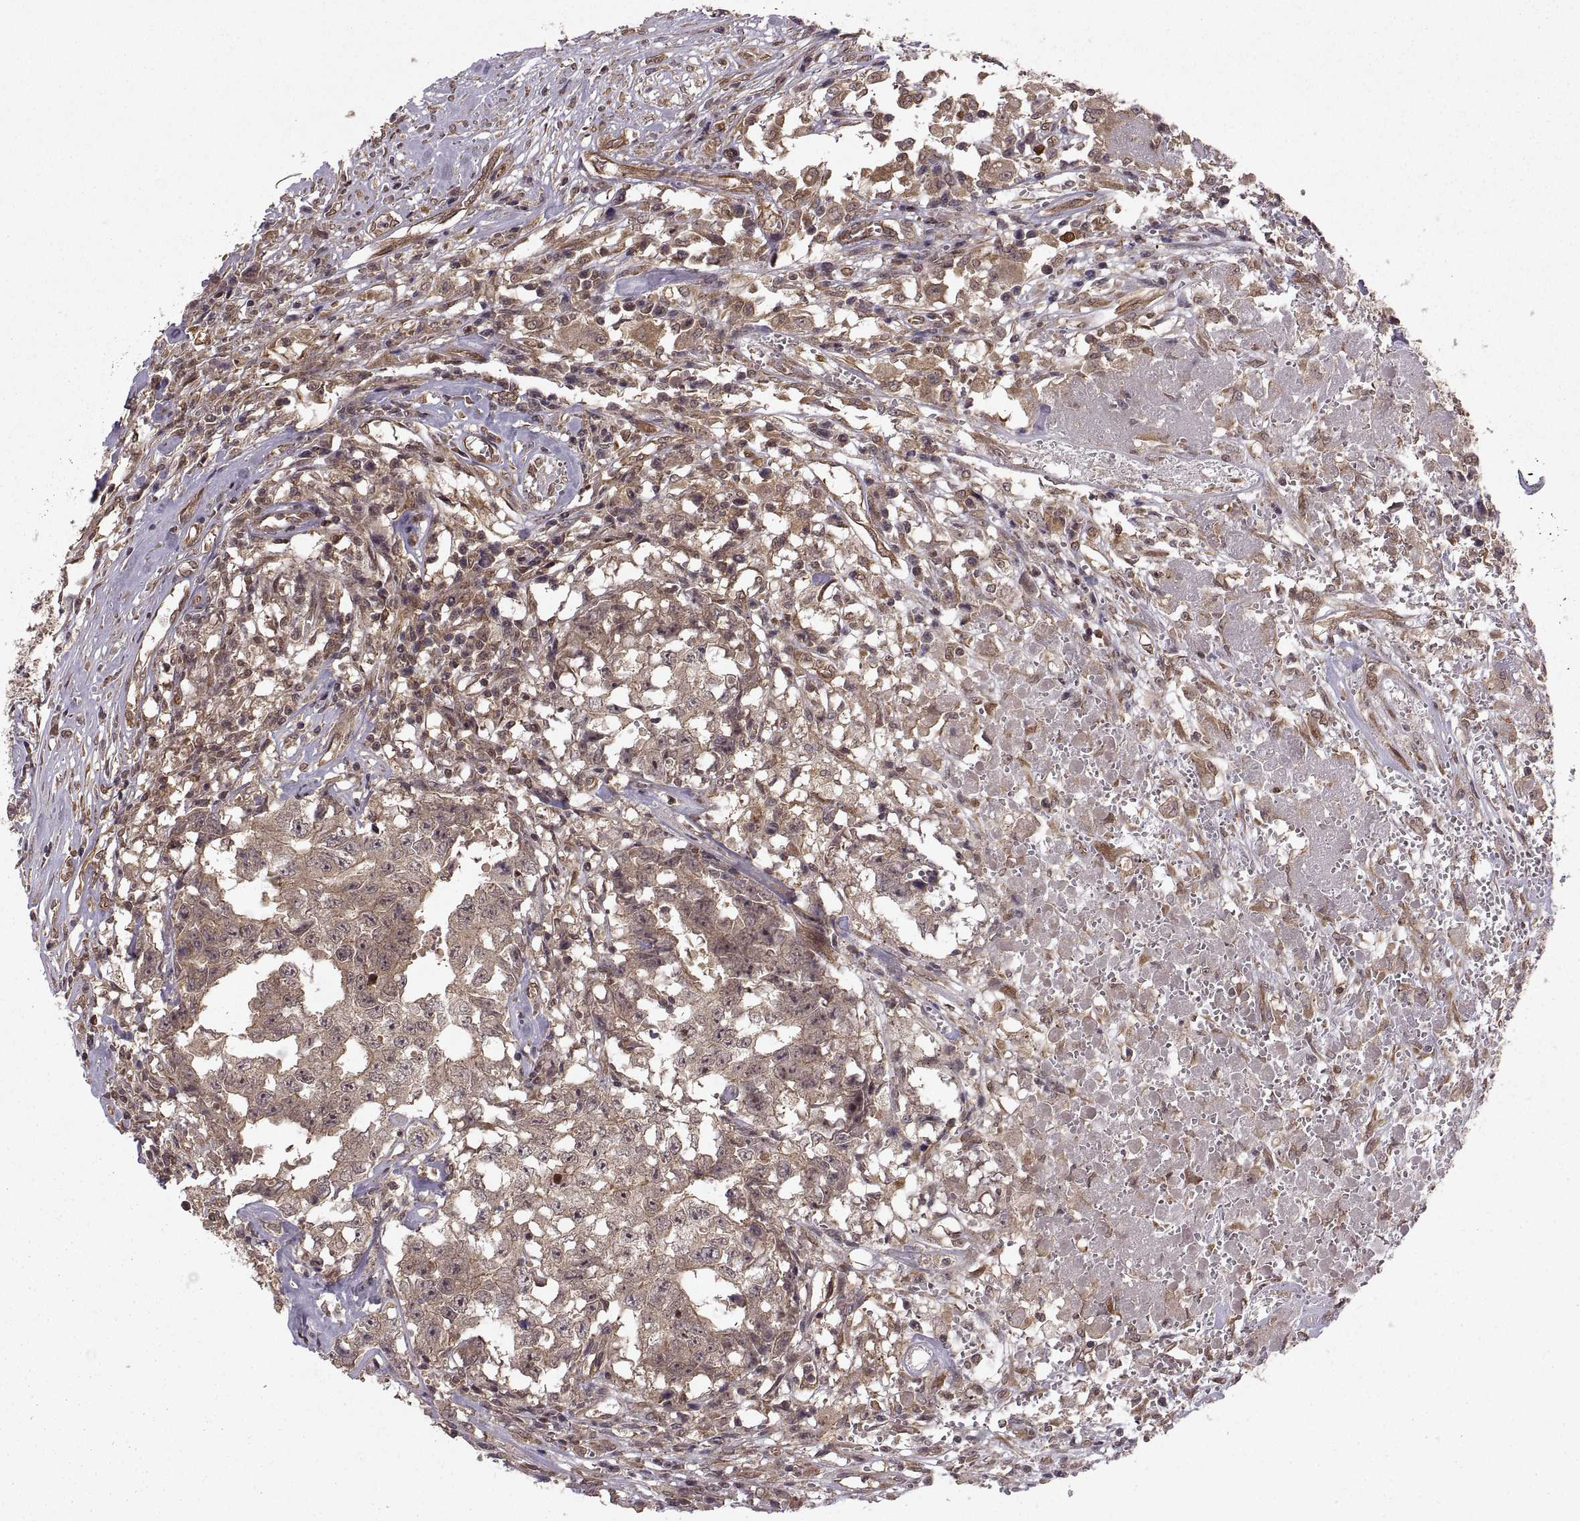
{"staining": {"intensity": "moderate", "quantity": "<25%", "location": "cytoplasmic/membranous"}, "tissue": "testis cancer", "cell_type": "Tumor cells", "image_type": "cancer", "snomed": [{"axis": "morphology", "description": "Carcinoma, Embryonal, NOS"}, {"axis": "topography", "description": "Testis"}], "caption": "Testis cancer (embryonal carcinoma) was stained to show a protein in brown. There is low levels of moderate cytoplasmic/membranous staining in about <25% of tumor cells.", "gene": "DEDD", "patient": {"sex": "male", "age": 36}}